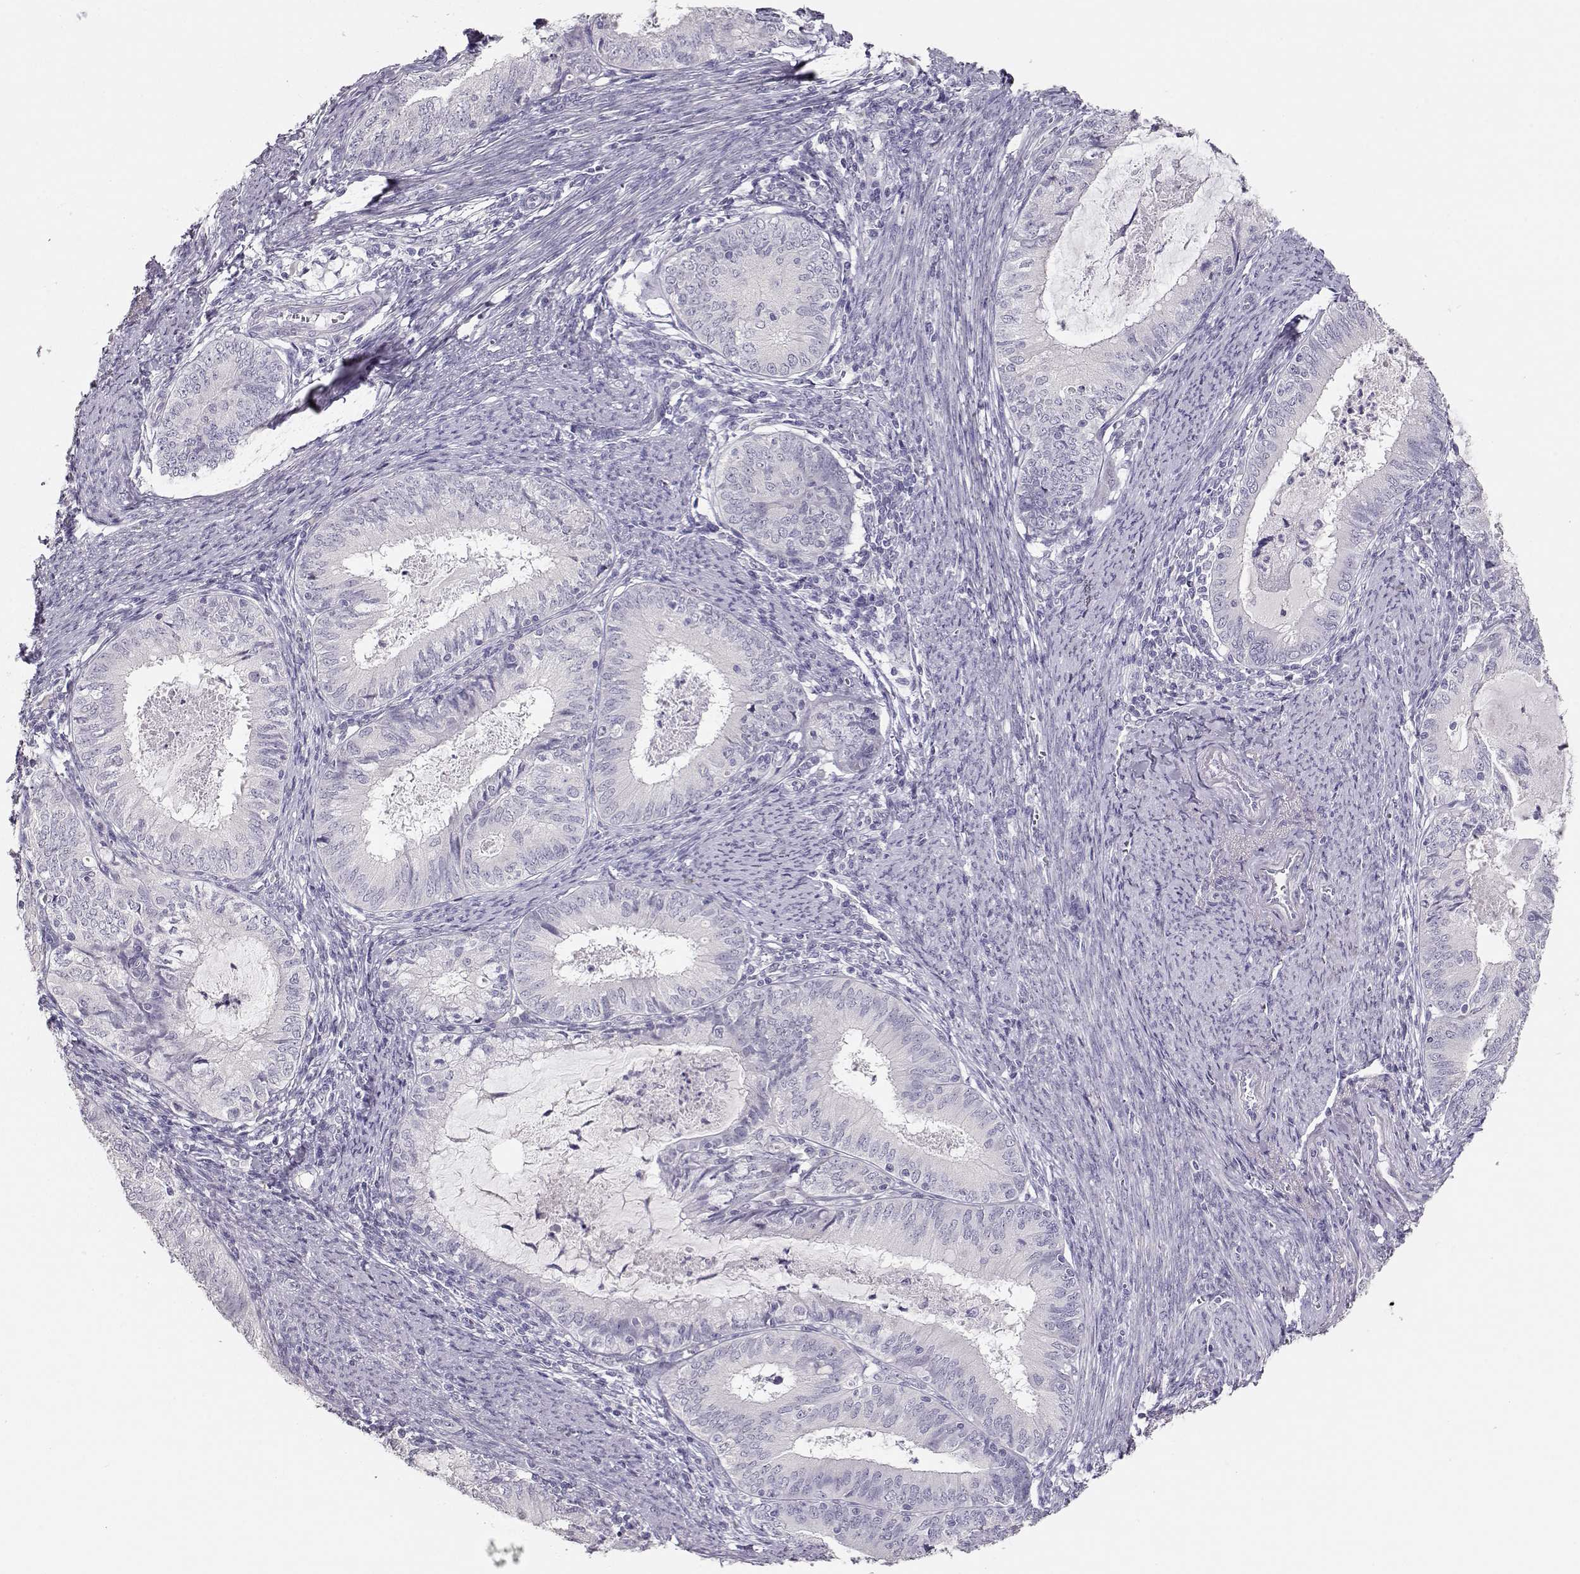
{"staining": {"intensity": "negative", "quantity": "none", "location": "none"}, "tissue": "endometrial cancer", "cell_type": "Tumor cells", "image_type": "cancer", "snomed": [{"axis": "morphology", "description": "Adenocarcinoma, NOS"}, {"axis": "topography", "description": "Endometrium"}], "caption": "IHC of endometrial cancer displays no positivity in tumor cells.", "gene": "MAGEC1", "patient": {"sex": "female", "age": 57}}